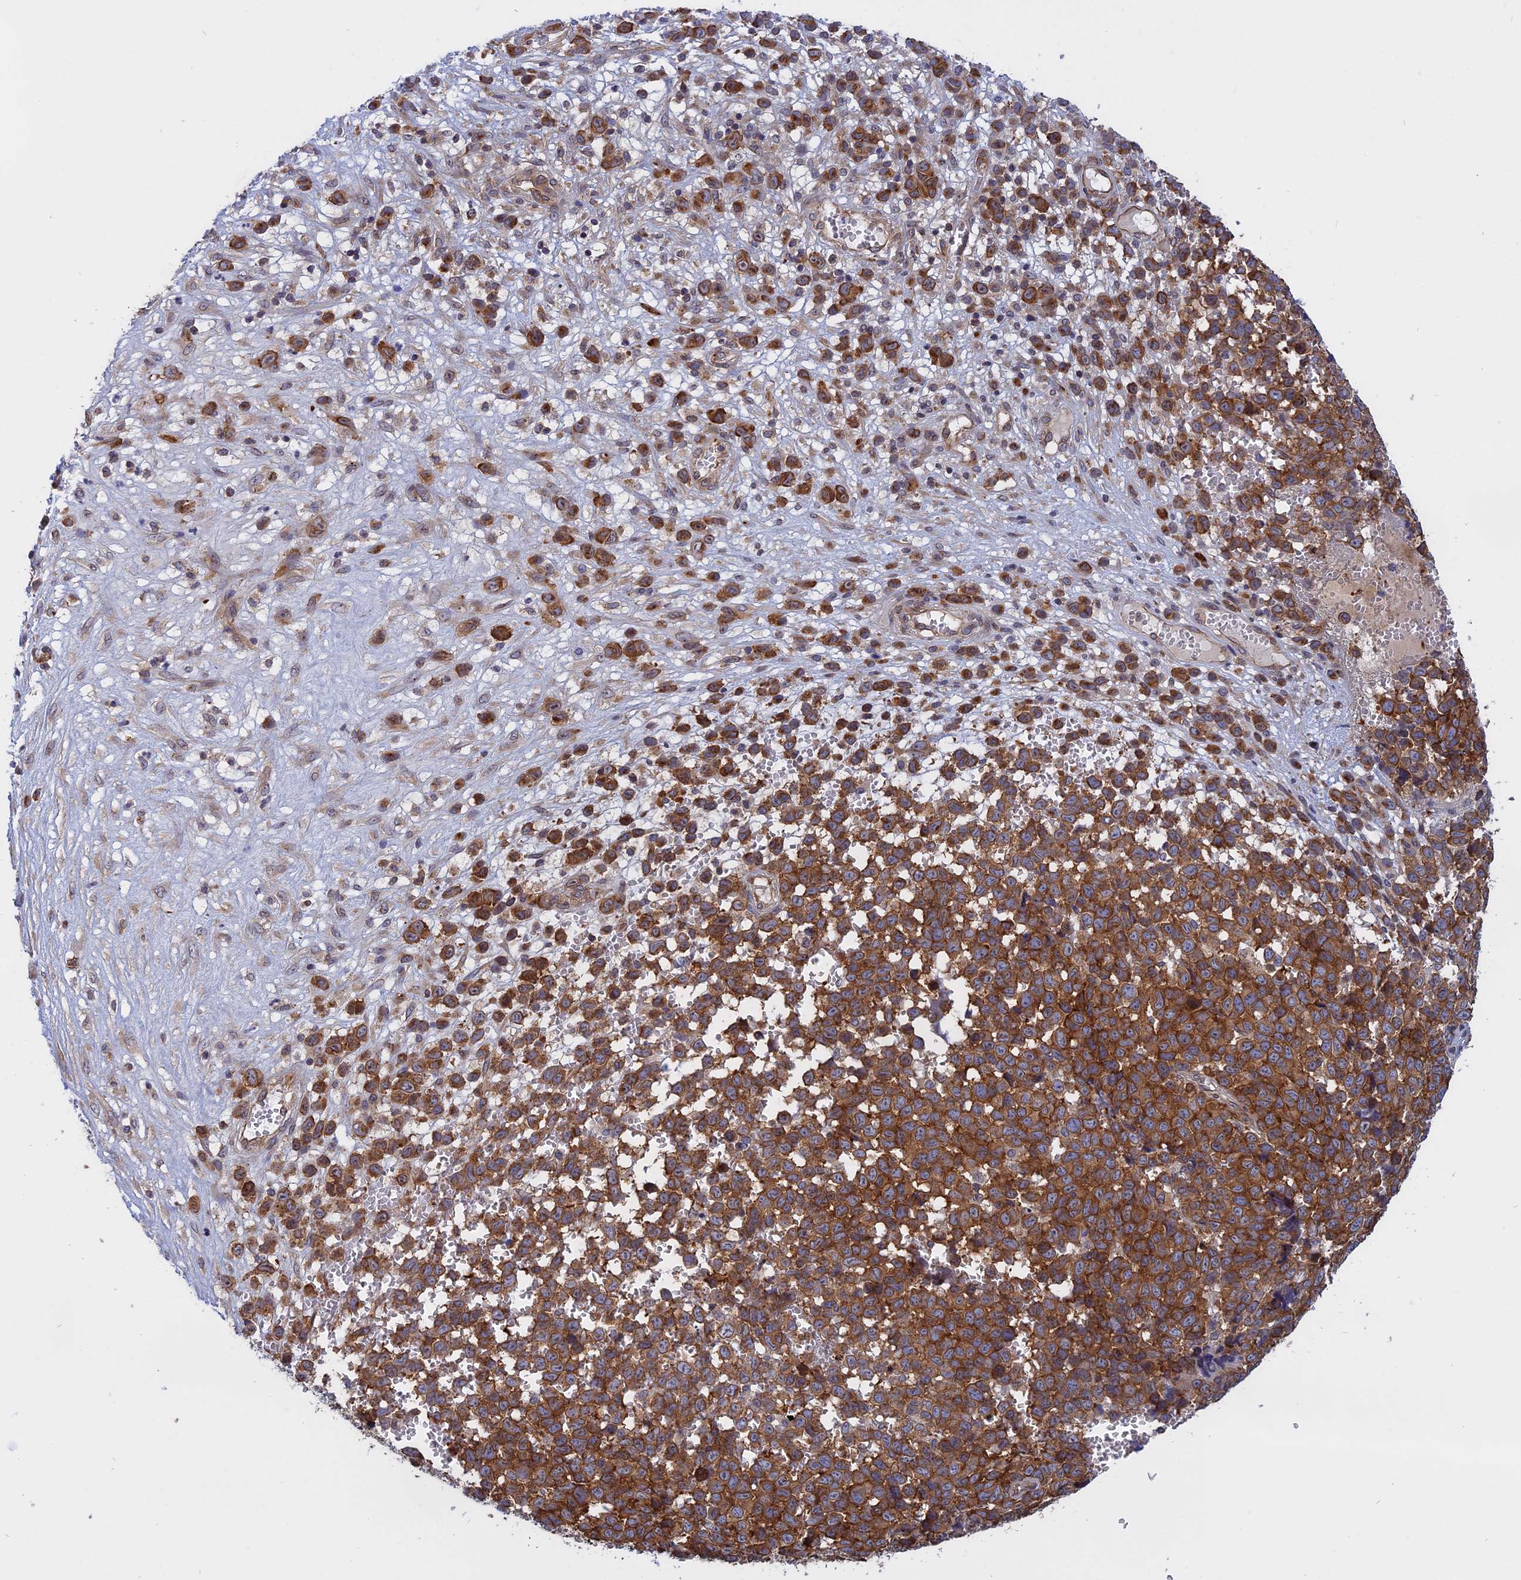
{"staining": {"intensity": "moderate", "quantity": ">75%", "location": "cytoplasmic/membranous"}, "tissue": "melanoma", "cell_type": "Tumor cells", "image_type": "cancer", "snomed": [{"axis": "morphology", "description": "Malignant melanoma, NOS"}, {"axis": "topography", "description": "Nose, NOS"}], "caption": "A brown stain labels moderate cytoplasmic/membranous expression of a protein in human malignant melanoma tumor cells. Using DAB (3,3'-diaminobenzidine) (brown) and hematoxylin (blue) stains, captured at high magnification using brightfield microscopy.", "gene": "NAA10", "patient": {"sex": "female", "age": 48}}